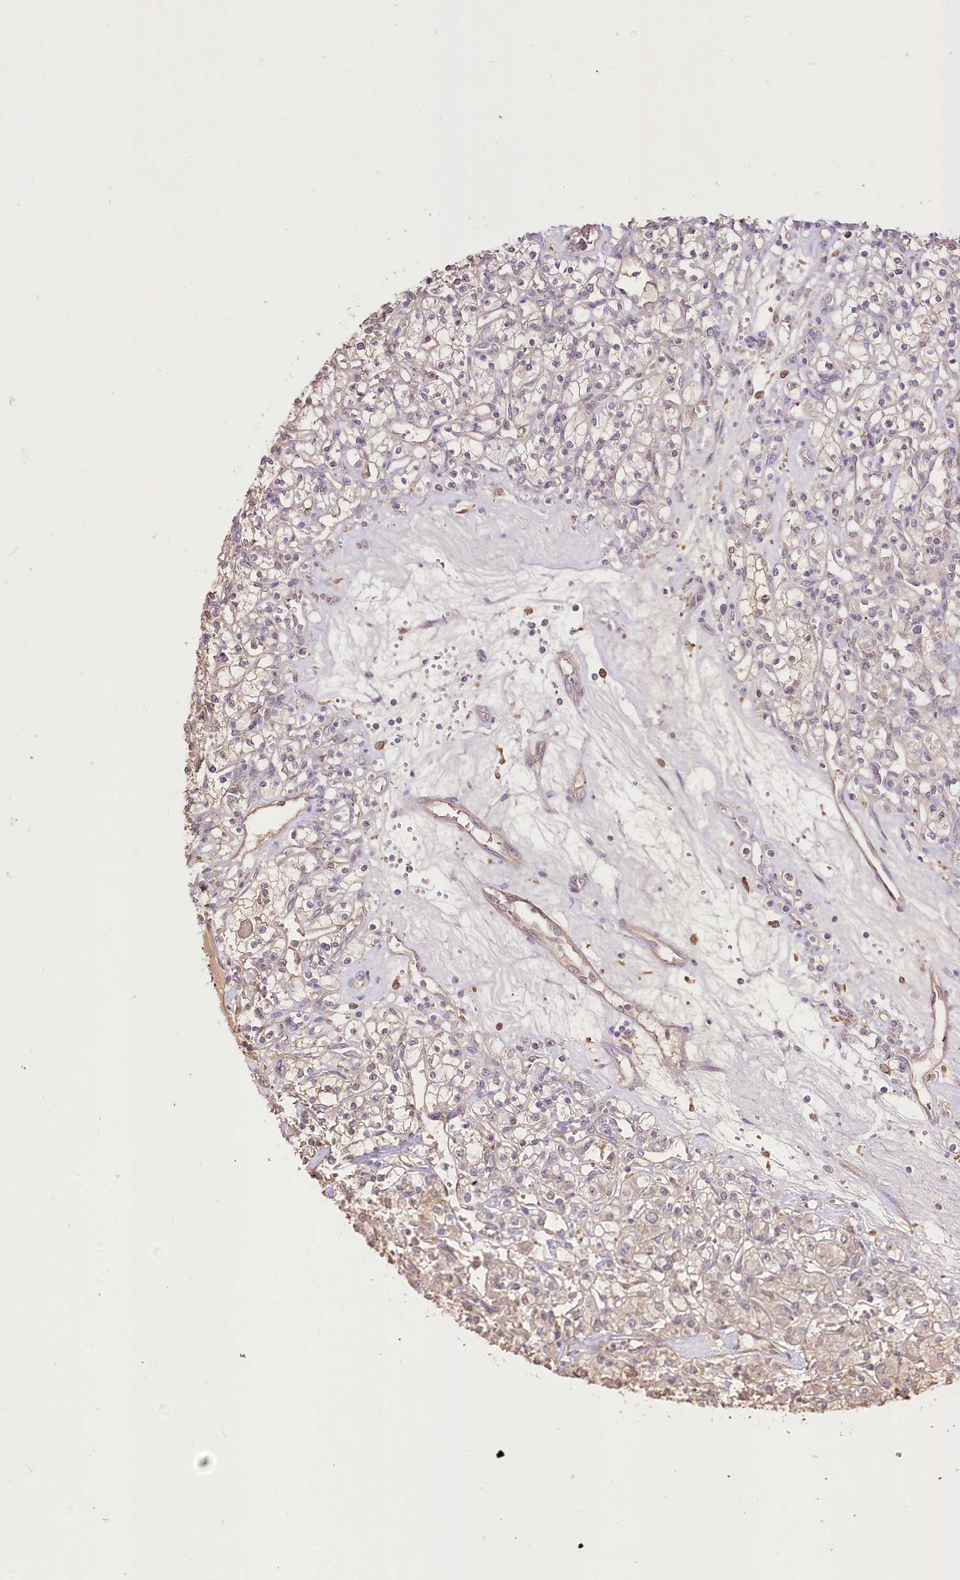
{"staining": {"intensity": "weak", "quantity": "25%-75%", "location": "cytoplasmic/membranous"}, "tissue": "renal cancer", "cell_type": "Tumor cells", "image_type": "cancer", "snomed": [{"axis": "morphology", "description": "Adenocarcinoma, NOS"}, {"axis": "topography", "description": "Kidney"}], "caption": "Immunohistochemistry (IHC) (DAB (3,3'-diaminobenzidine)) staining of renal adenocarcinoma shows weak cytoplasmic/membranous protein staining in approximately 25%-75% of tumor cells. Using DAB (brown) and hematoxylin (blue) stains, captured at high magnification using brightfield microscopy.", "gene": "R3HDM2", "patient": {"sex": "female", "age": 59}}